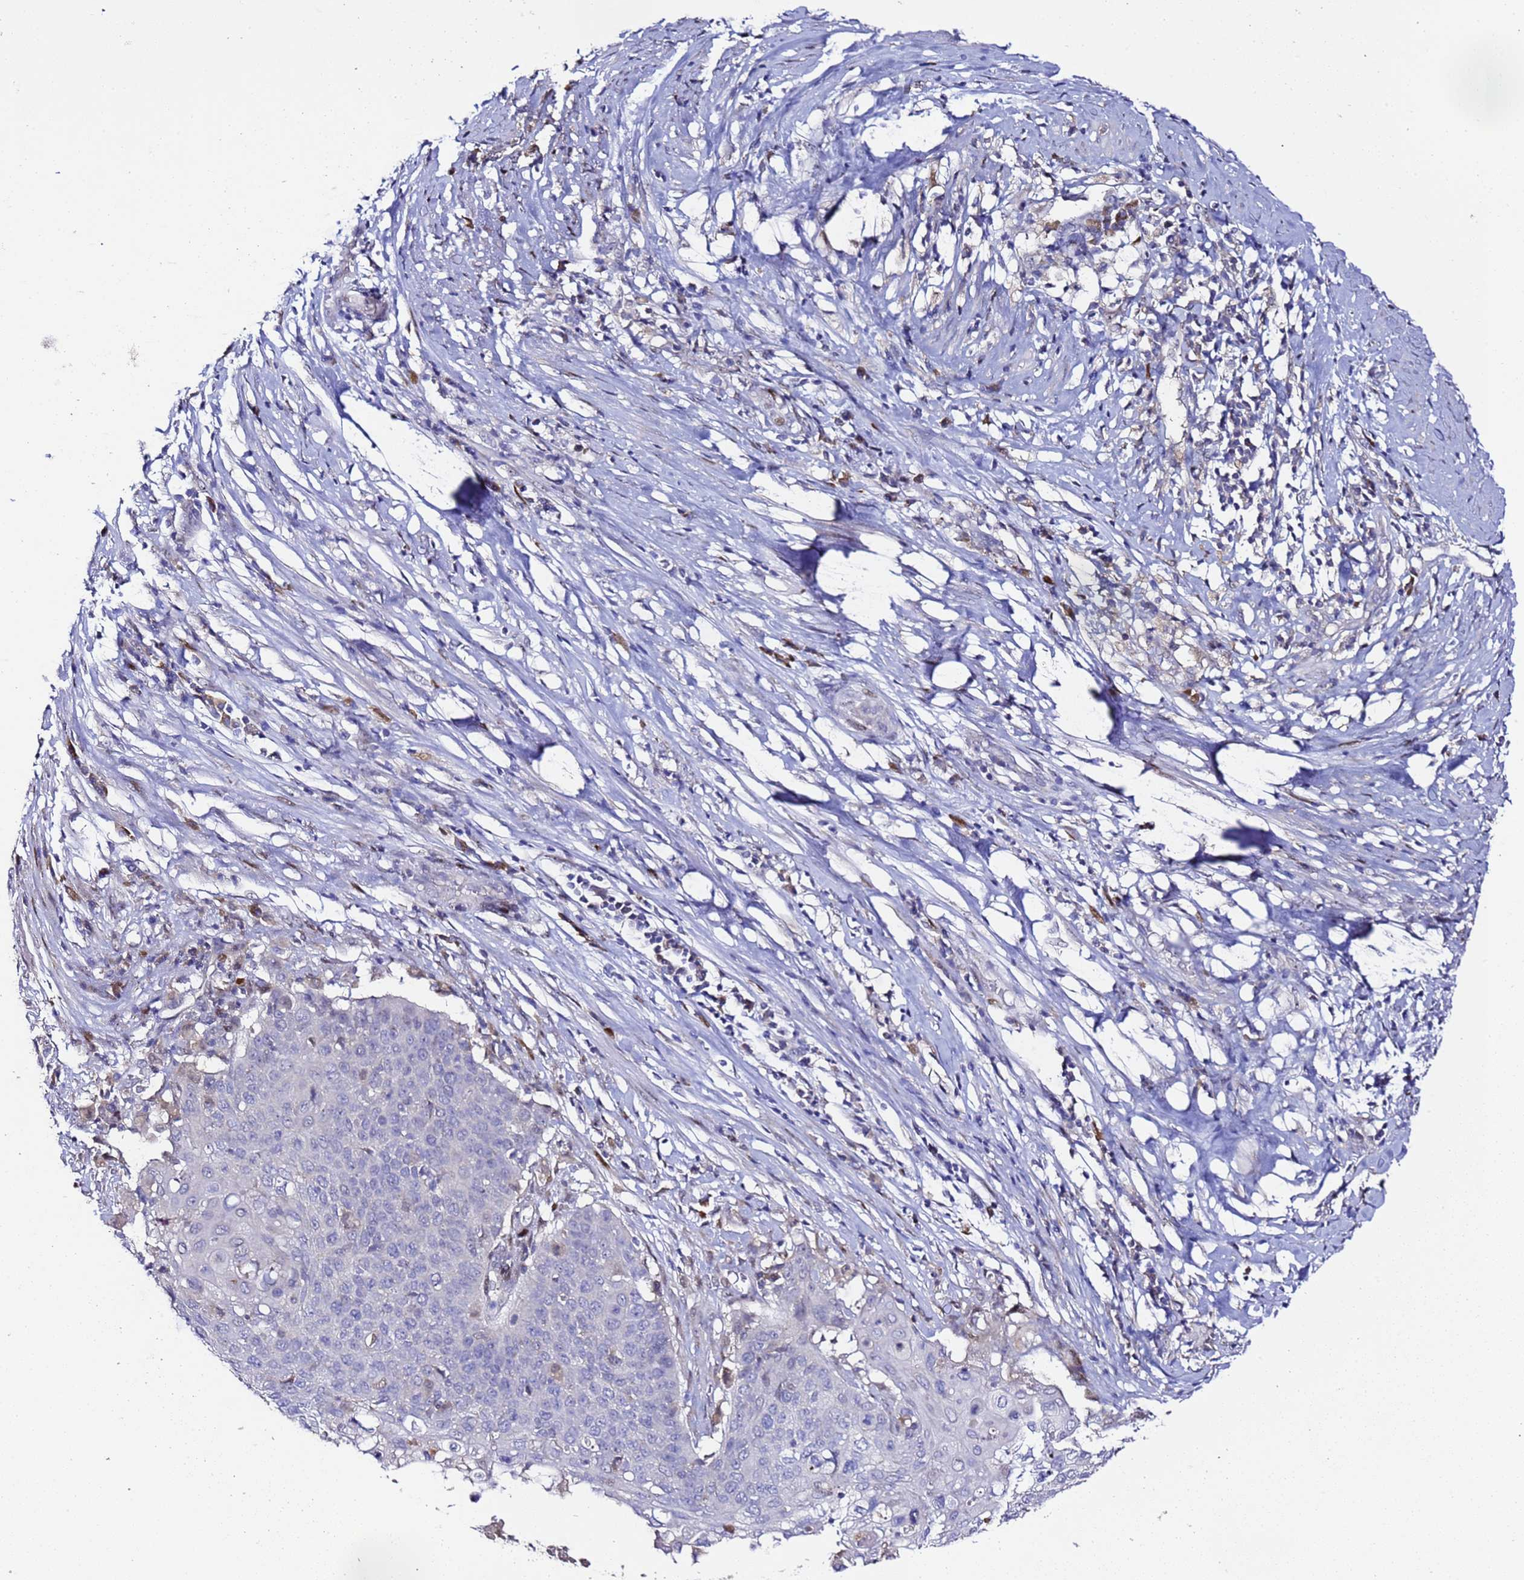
{"staining": {"intensity": "negative", "quantity": "none", "location": "none"}, "tissue": "cervical cancer", "cell_type": "Tumor cells", "image_type": "cancer", "snomed": [{"axis": "morphology", "description": "Squamous cell carcinoma, NOS"}, {"axis": "topography", "description": "Cervix"}], "caption": "This is an immunohistochemistry image of human cervical cancer (squamous cell carcinoma). There is no positivity in tumor cells.", "gene": "ALG3", "patient": {"sex": "female", "age": 39}}